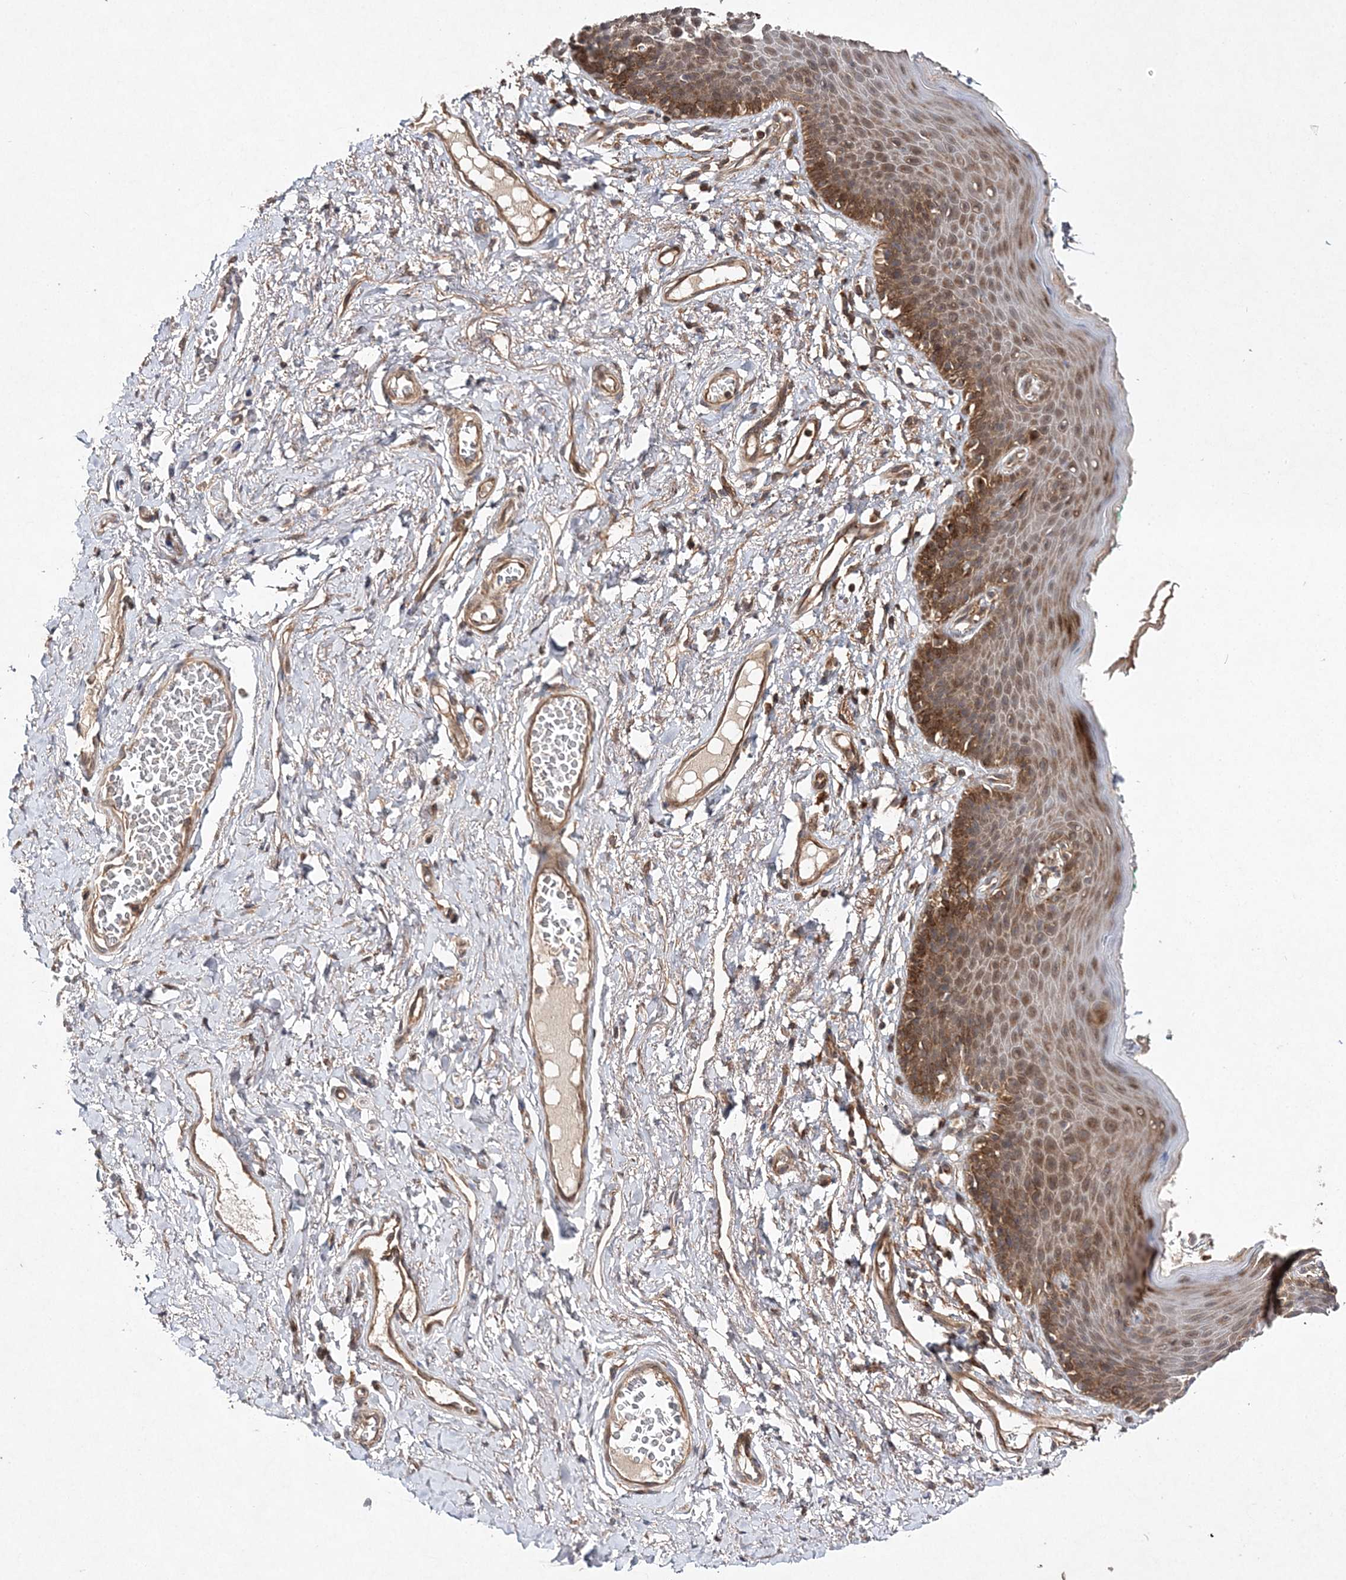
{"staining": {"intensity": "moderate", "quantity": ">75%", "location": "cytoplasmic/membranous,nuclear"}, "tissue": "skin", "cell_type": "Epidermal cells", "image_type": "normal", "snomed": [{"axis": "morphology", "description": "Normal tissue, NOS"}, {"axis": "topography", "description": "Vulva"}], "caption": "Immunohistochemistry (DAB) staining of normal skin demonstrates moderate cytoplasmic/membranous,nuclear protein positivity in approximately >75% of epidermal cells.", "gene": "TMEM9B", "patient": {"sex": "female", "age": 66}}